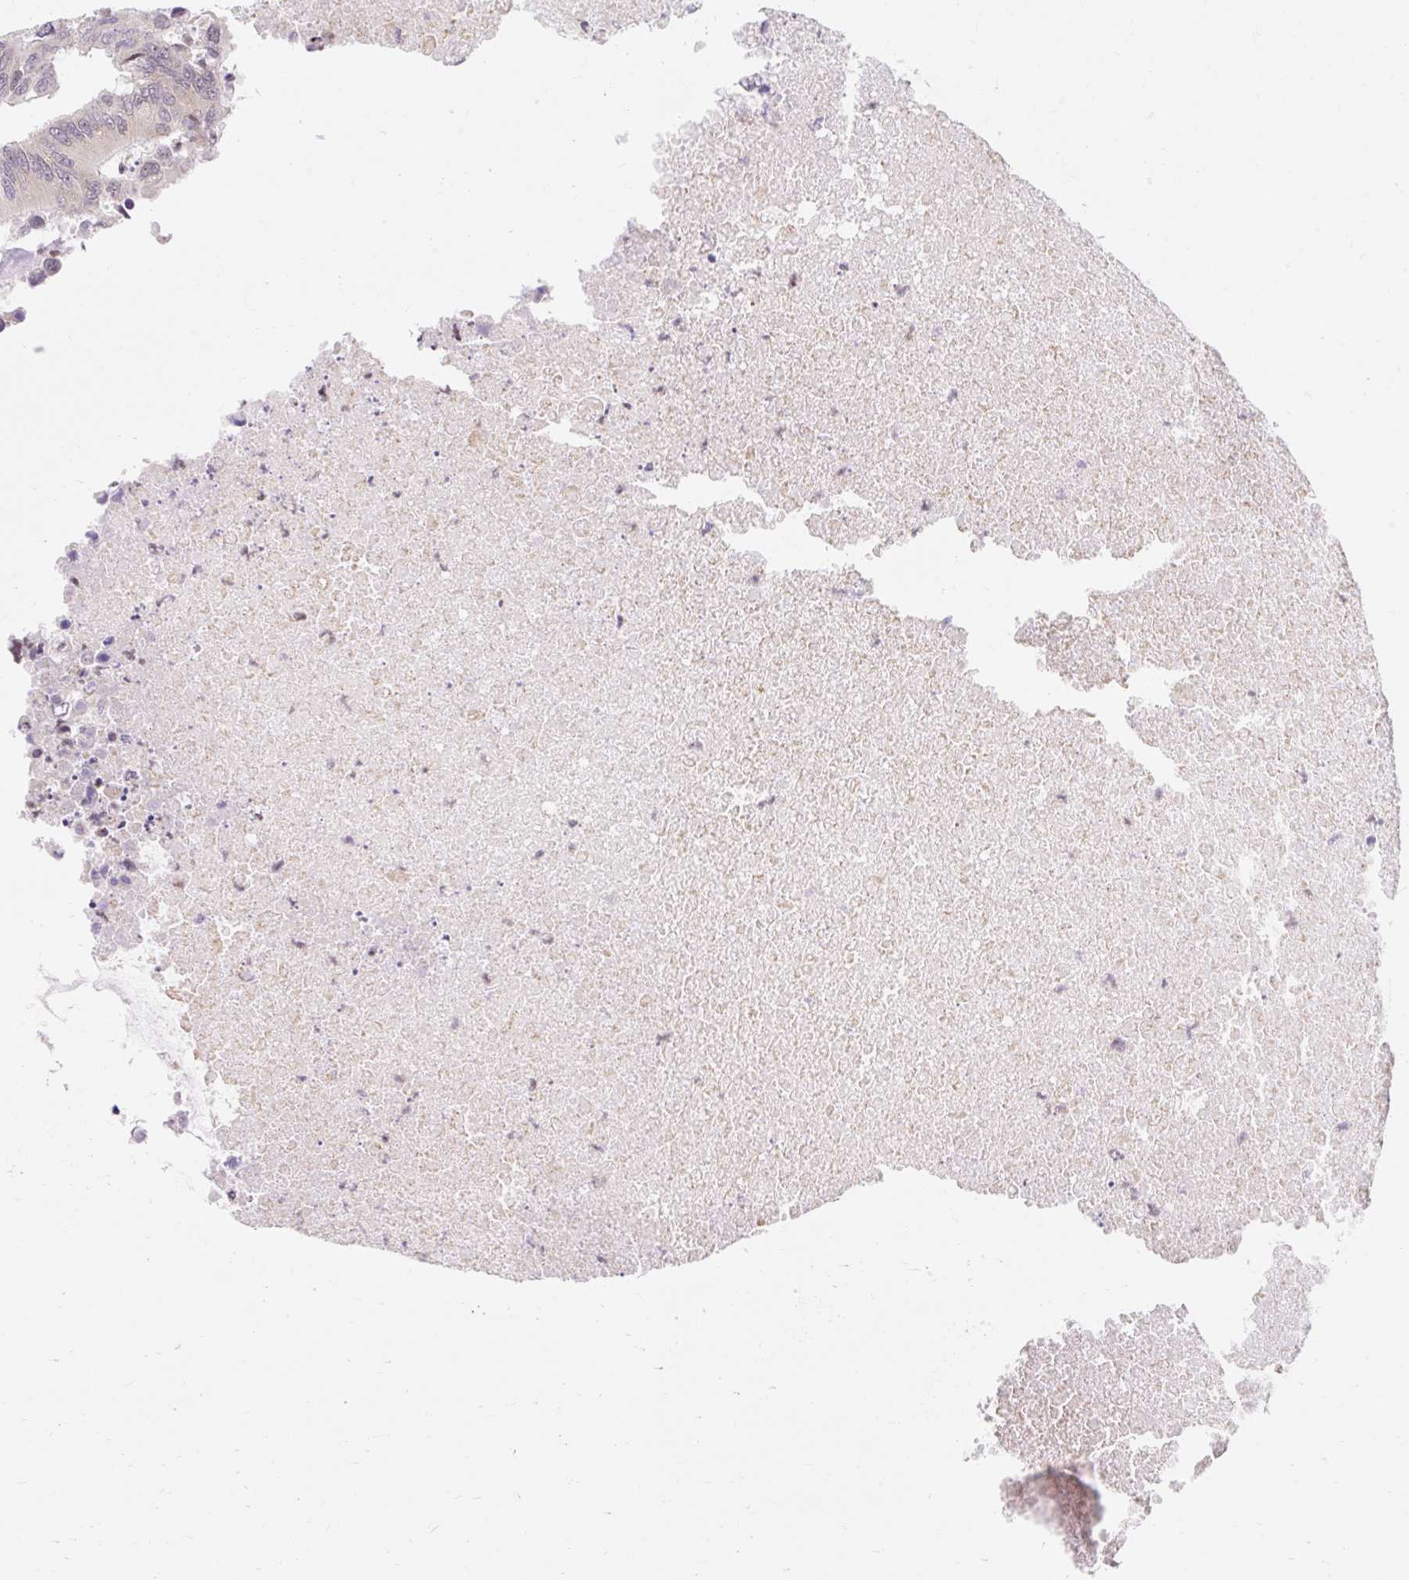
{"staining": {"intensity": "weak", "quantity": "<25%", "location": "cytoplasmic/membranous"}, "tissue": "colorectal cancer", "cell_type": "Tumor cells", "image_type": "cancer", "snomed": [{"axis": "morphology", "description": "Adenocarcinoma, NOS"}, {"axis": "topography", "description": "Colon"}], "caption": "Tumor cells are negative for protein expression in human colorectal adenocarcinoma.", "gene": "SRSF10", "patient": {"sex": "male", "age": 71}}